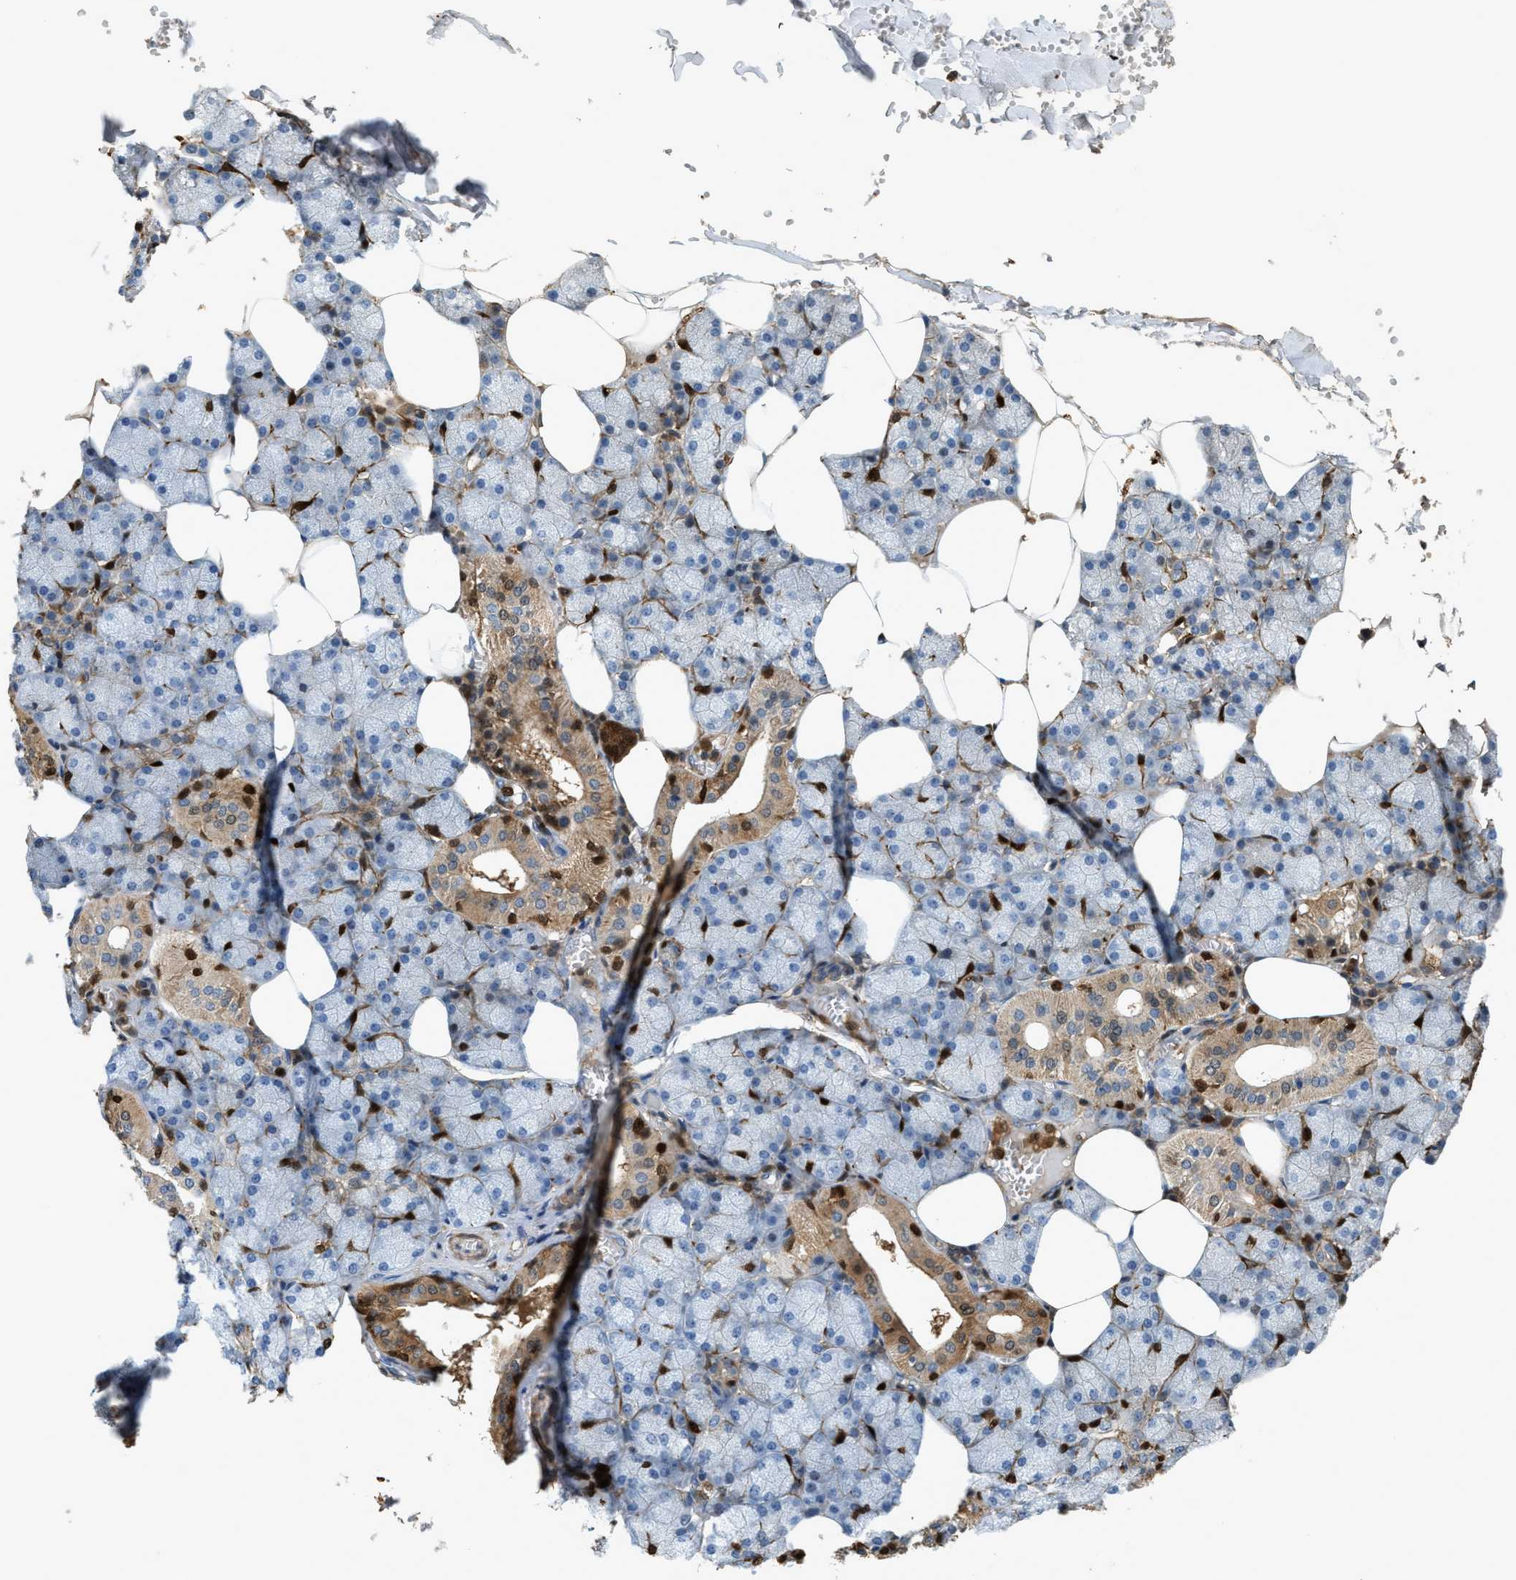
{"staining": {"intensity": "moderate", "quantity": "25%-75%", "location": "cytoplasmic/membranous"}, "tissue": "salivary gland", "cell_type": "Glandular cells", "image_type": "normal", "snomed": [{"axis": "morphology", "description": "Normal tissue, NOS"}, {"axis": "topography", "description": "Salivary gland"}], "caption": "Immunohistochemistry (IHC) staining of normal salivary gland, which displays medium levels of moderate cytoplasmic/membranous staining in about 25%-75% of glandular cells indicating moderate cytoplasmic/membranous protein expression. The staining was performed using DAB (3,3'-diaminobenzidine) (brown) for protein detection and nuclei were counterstained in hematoxylin (blue).", "gene": "SERPINB5", "patient": {"sex": "male", "age": 62}}